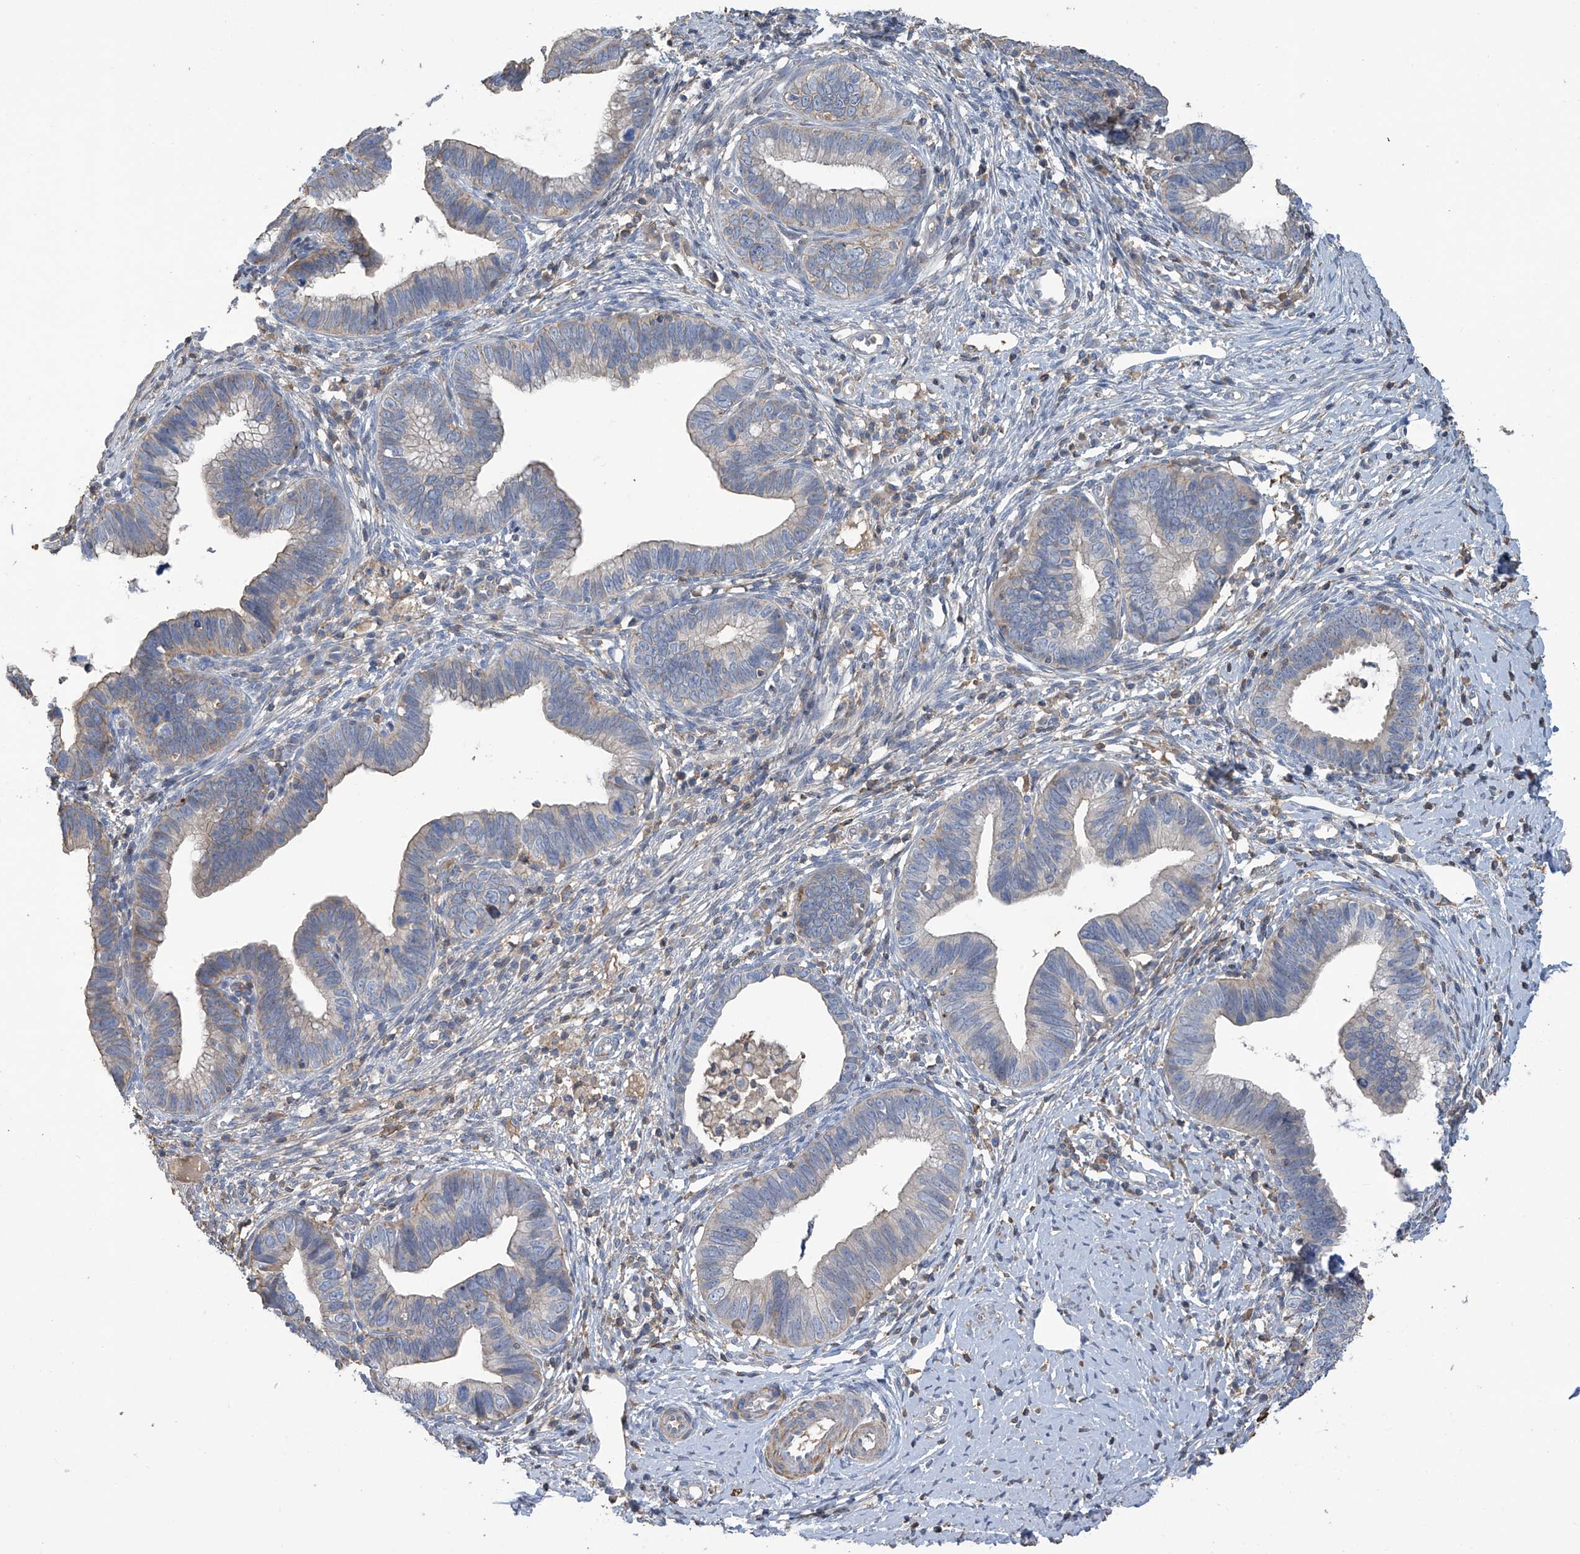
{"staining": {"intensity": "weak", "quantity": "<25%", "location": "cytoplasmic/membranous"}, "tissue": "cervical cancer", "cell_type": "Tumor cells", "image_type": "cancer", "snomed": [{"axis": "morphology", "description": "Adenocarcinoma, NOS"}, {"axis": "topography", "description": "Cervix"}], "caption": "IHC of human cervical adenocarcinoma displays no positivity in tumor cells.", "gene": "SLFN14", "patient": {"sex": "female", "age": 36}}